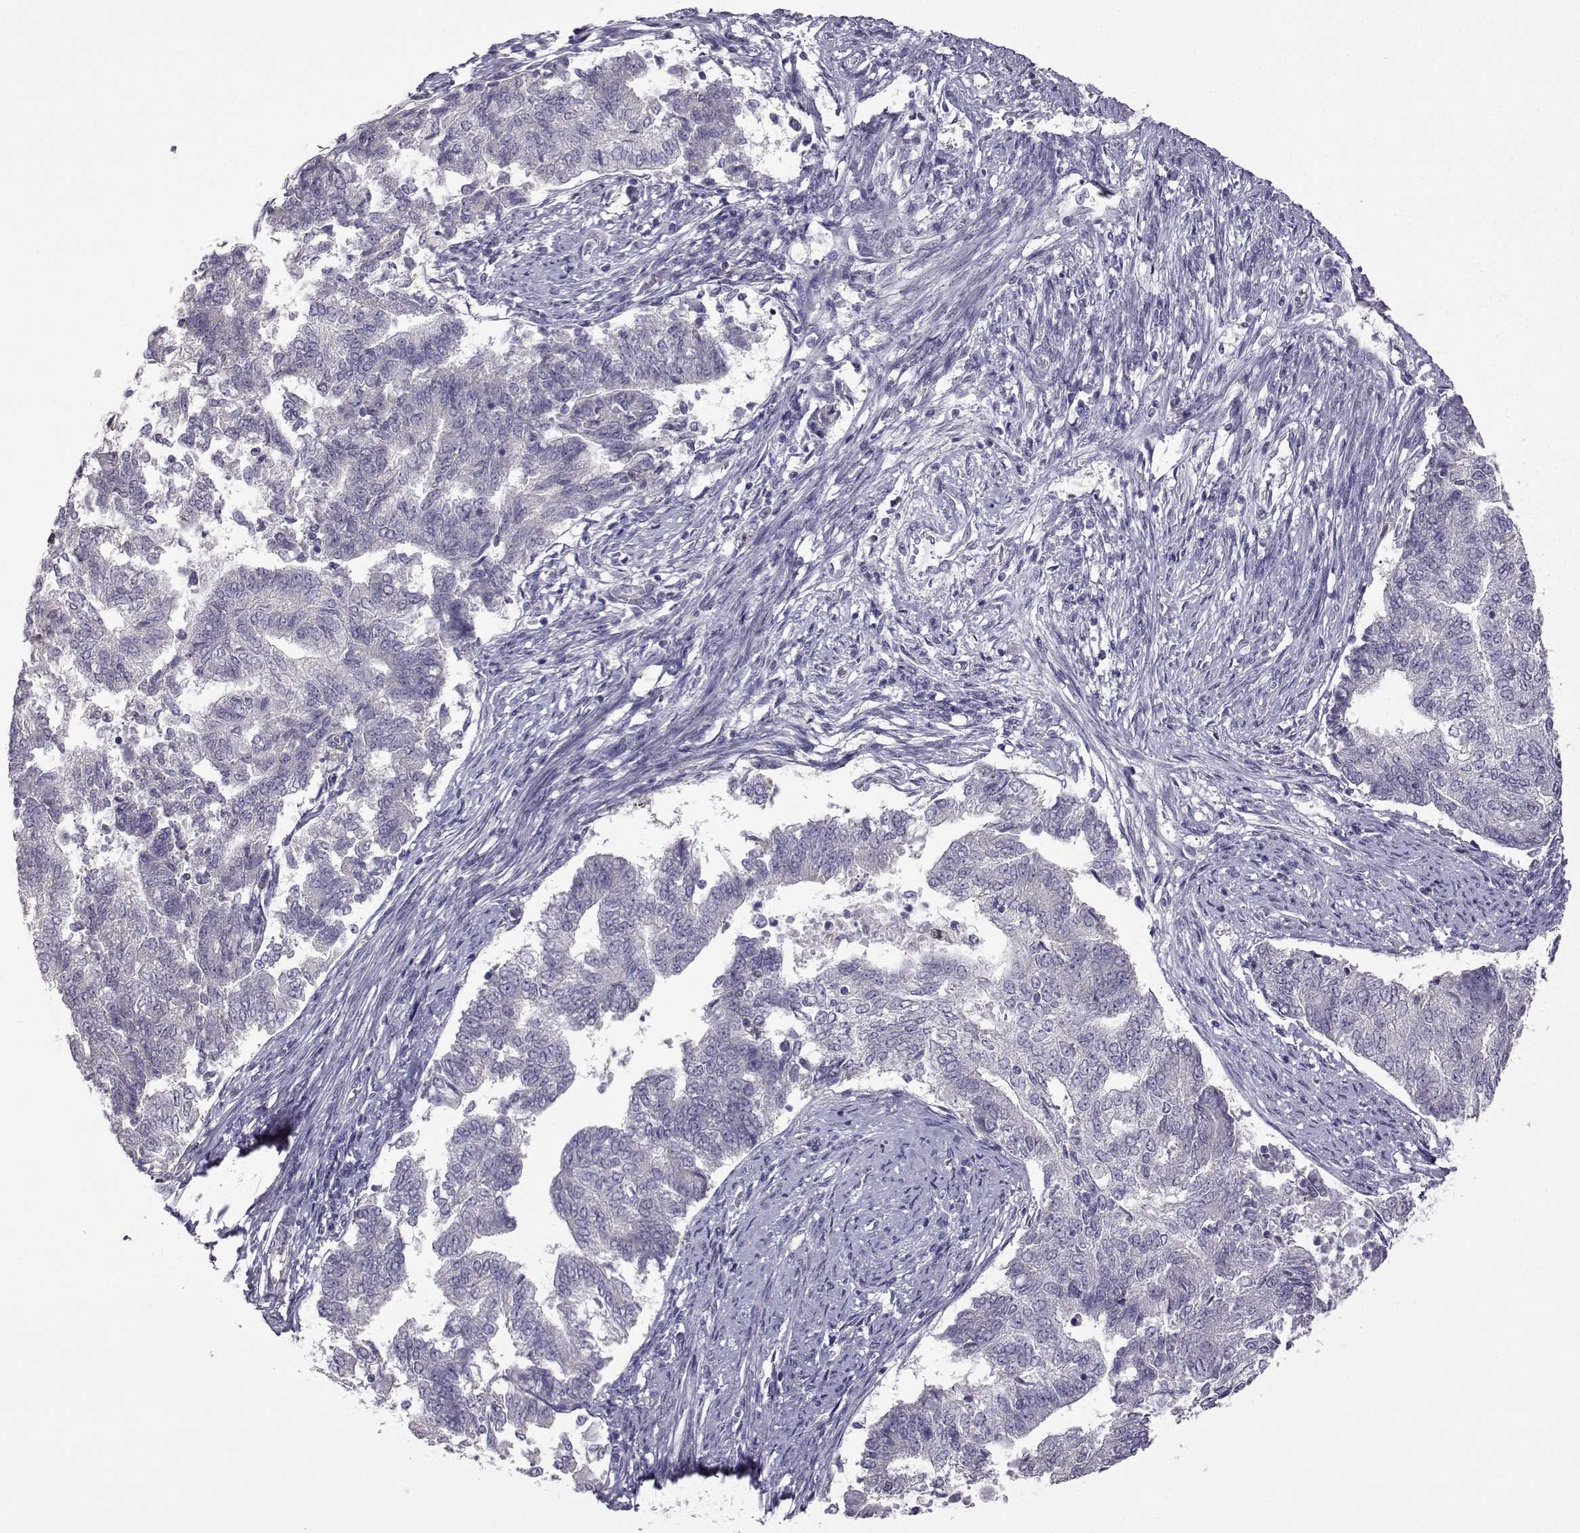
{"staining": {"intensity": "negative", "quantity": "none", "location": "none"}, "tissue": "endometrial cancer", "cell_type": "Tumor cells", "image_type": "cancer", "snomed": [{"axis": "morphology", "description": "Adenocarcinoma, NOS"}, {"axis": "topography", "description": "Endometrium"}], "caption": "DAB immunohistochemical staining of human endometrial cancer reveals no significant positivity in tumor cells.", "gene": "VGF", "patient": {"sex": "female", "age": 65}}